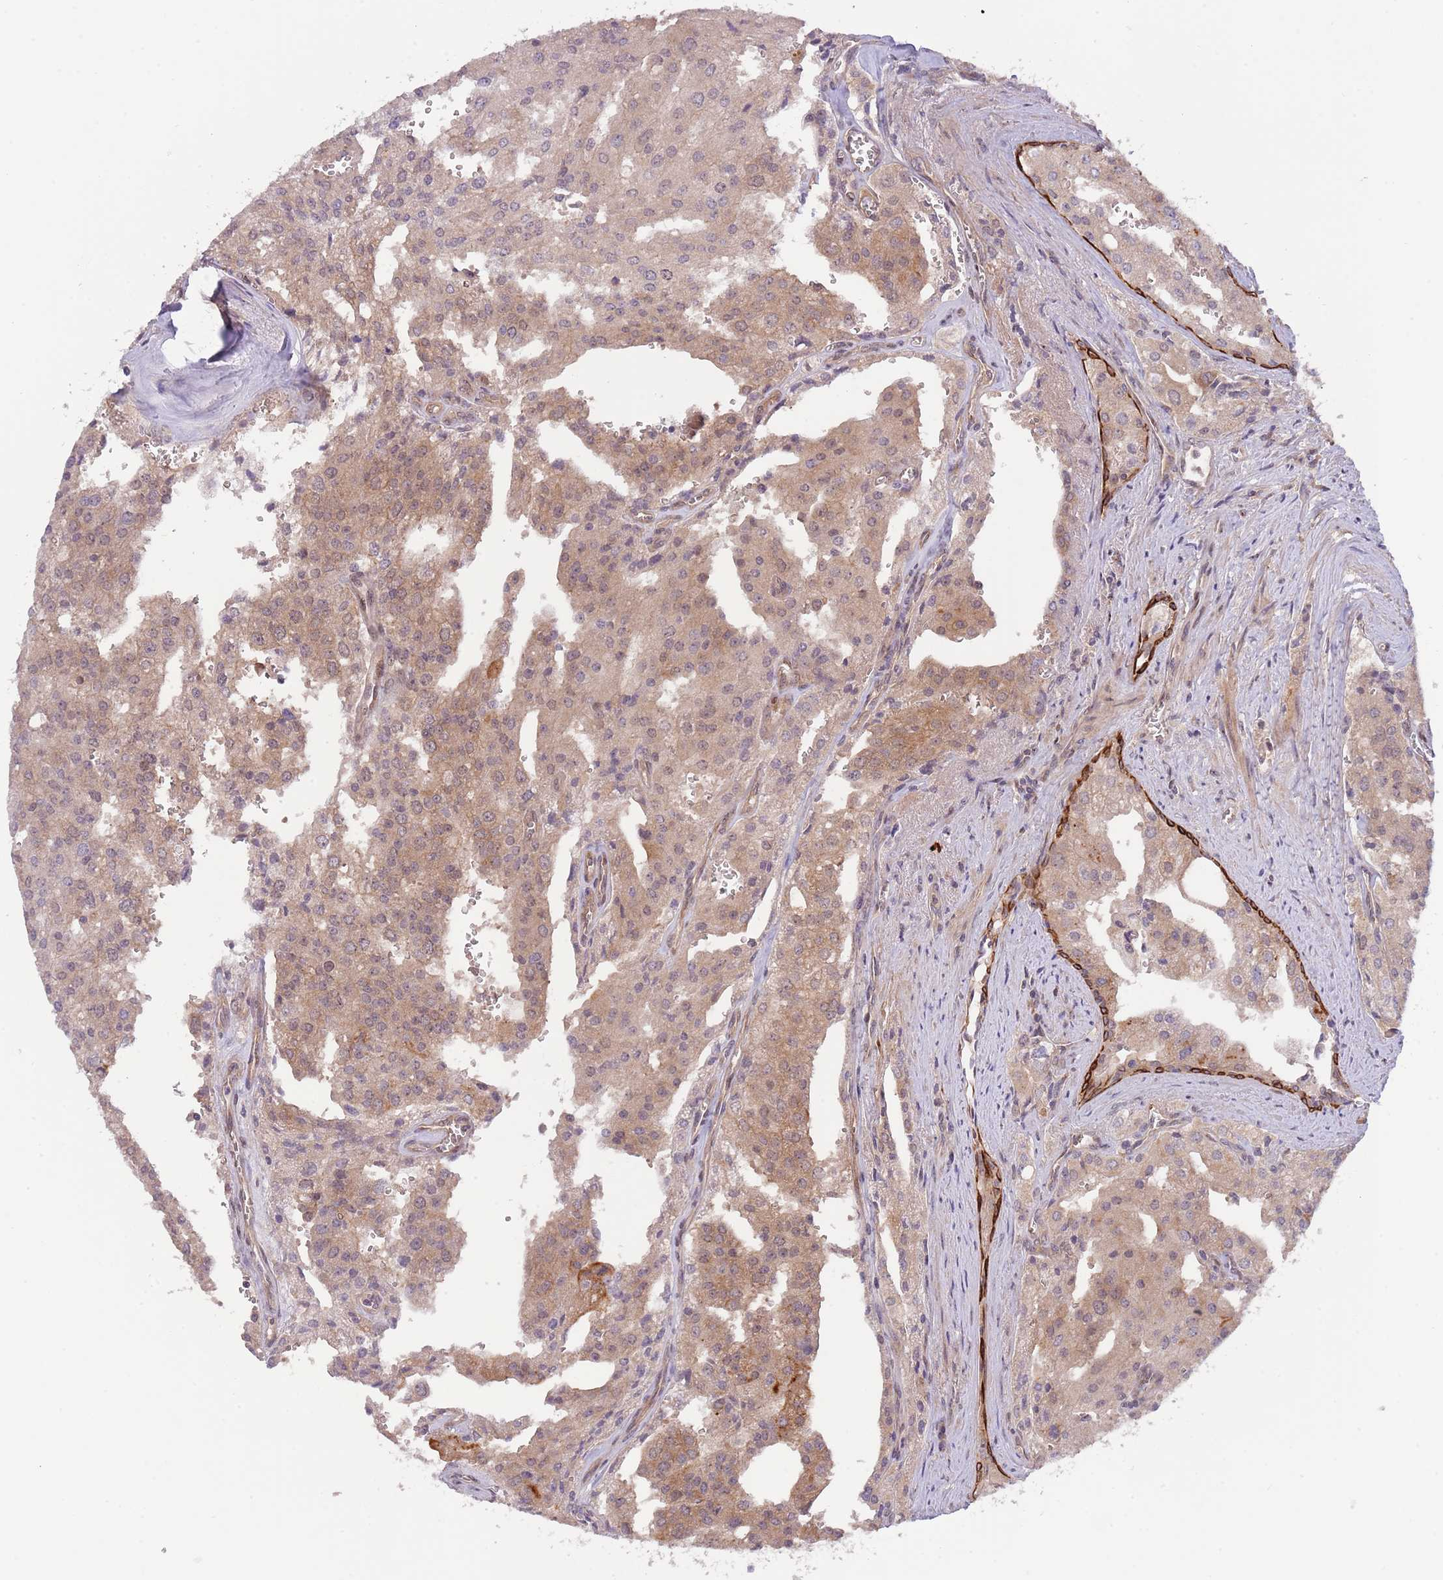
{"staining": {"intensity": "moderate", "quantity": "25%-75%", "location": "cytoplasmic/membranous"}, "tissue": "prostate cancer", "cell_type": "Tumor cells", "image_type": "cancer", "snomed": [{"axis": "morphology", "description": "Adenocarcinoma, High grade"}, {"axis": "topography", "description": "Prostate"}], "caption": "A brown stain highlights moderate cytoplasmic/membranous positivity of a protein in human high-grade adenocarcinoma (prostate) tumor cells.", "gene": "PRR16", "patient": {"sex": "male", "age": 68}}